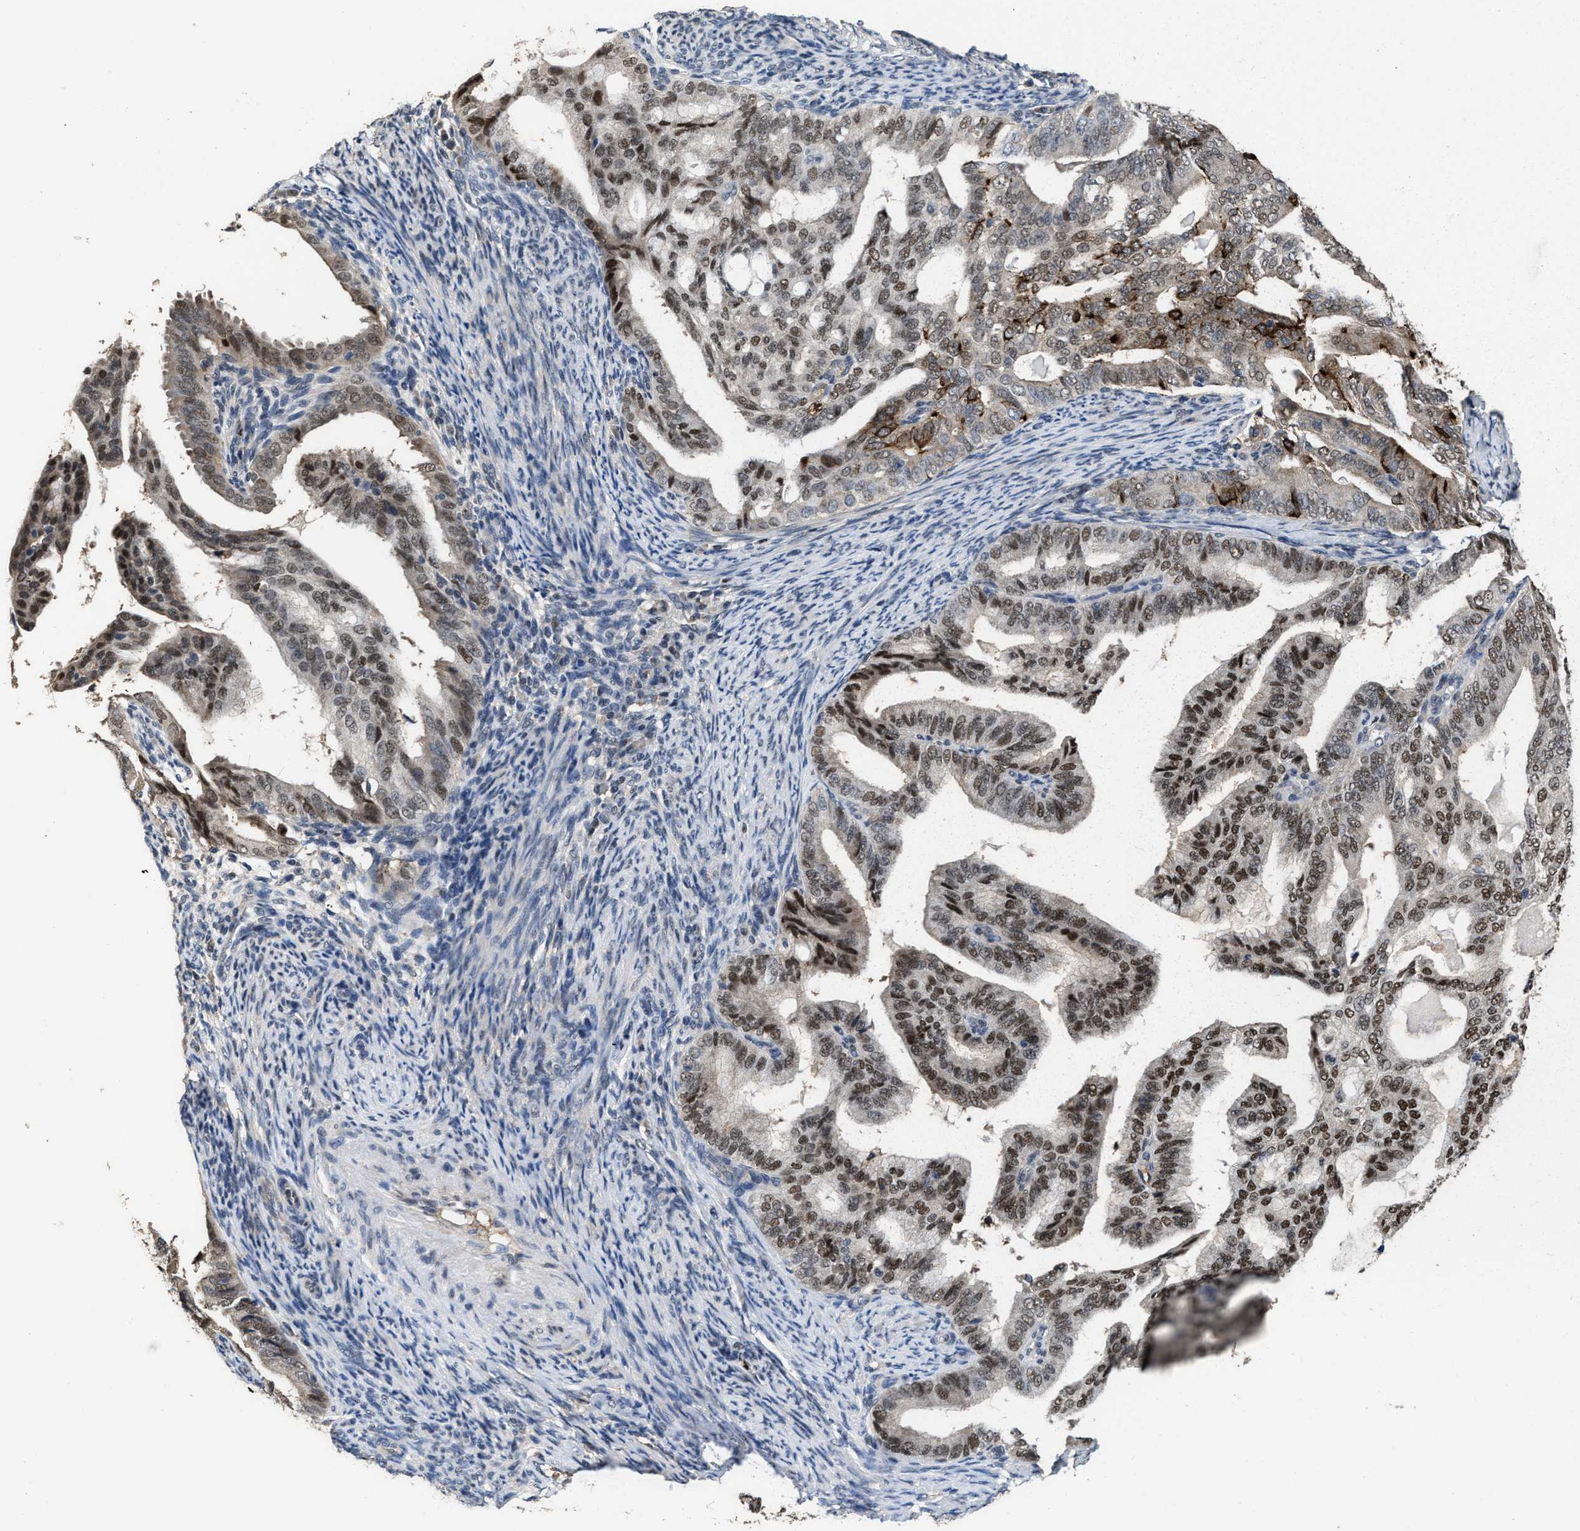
{"staining": {"intensity": "moderate", "quantity": ">75%", "location": "nuclear"}, "tissue": "endometrial cancer", "cell_type": "Tumor cells", "image_type": "cancer", "snomed": [{"axis": "morphology", "description": "Adenocarcinoma, NOS"}, {"axis": "topography", "description": "Endometrium"}], "caption": "Human endometrial cancer stained for a protein (brown) demonstrates moderate nuclear positive staining in approximately >75% of tumor cells.", "gene": "ZNF20", "patient": {"sex": "female", "age": 58}}